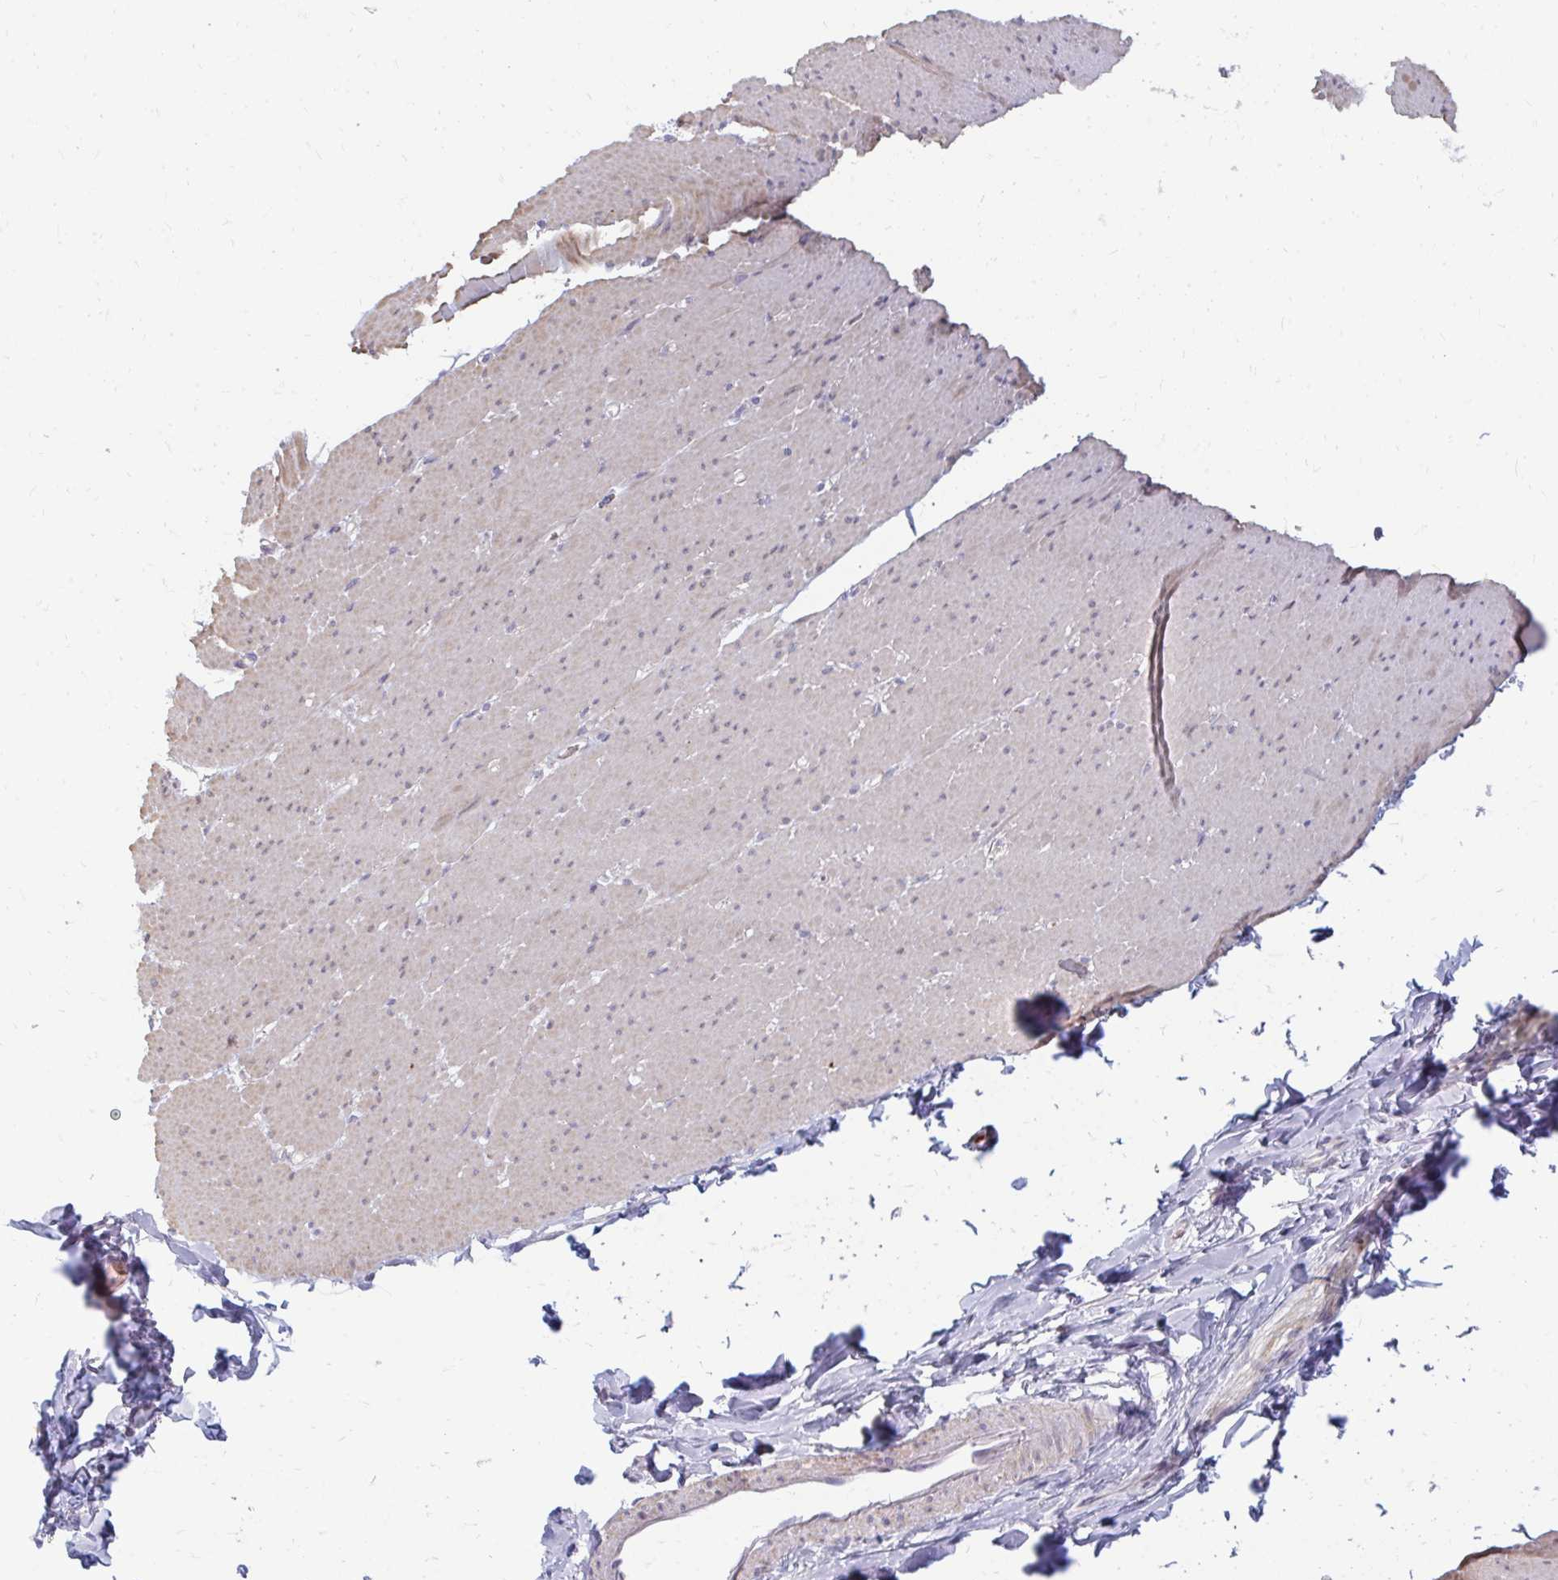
{"staining": {"intensity": "weak", "quantity": "25%-75%", "location": "cytoplasmic/membranous"}, "tissue": "smooth muscle", "cell_type": "Smooth muscle cells", "image_type": "normal", "snomed": [{"axis": "morphology", "description": "Normal tissue, NOS"}, {"axis": "topography", "description": "Smooth muscle"}, {"axis": "topography", "description": "Rectum"}], "caption": "IHC staining of benign smooth muscle, which exhibits low levels of weak cytoplasmic/membranous expression in about 25%-75% of smooth muscle cells indicating weak cytoplasmic/membranous protein expression. The staining was performed using DAB (brown) for protein detection and nuclei were counterstained in hematoxylin (blue).", "gene": "RAB33A", "patient": {"sex": "male", "age": 53}}